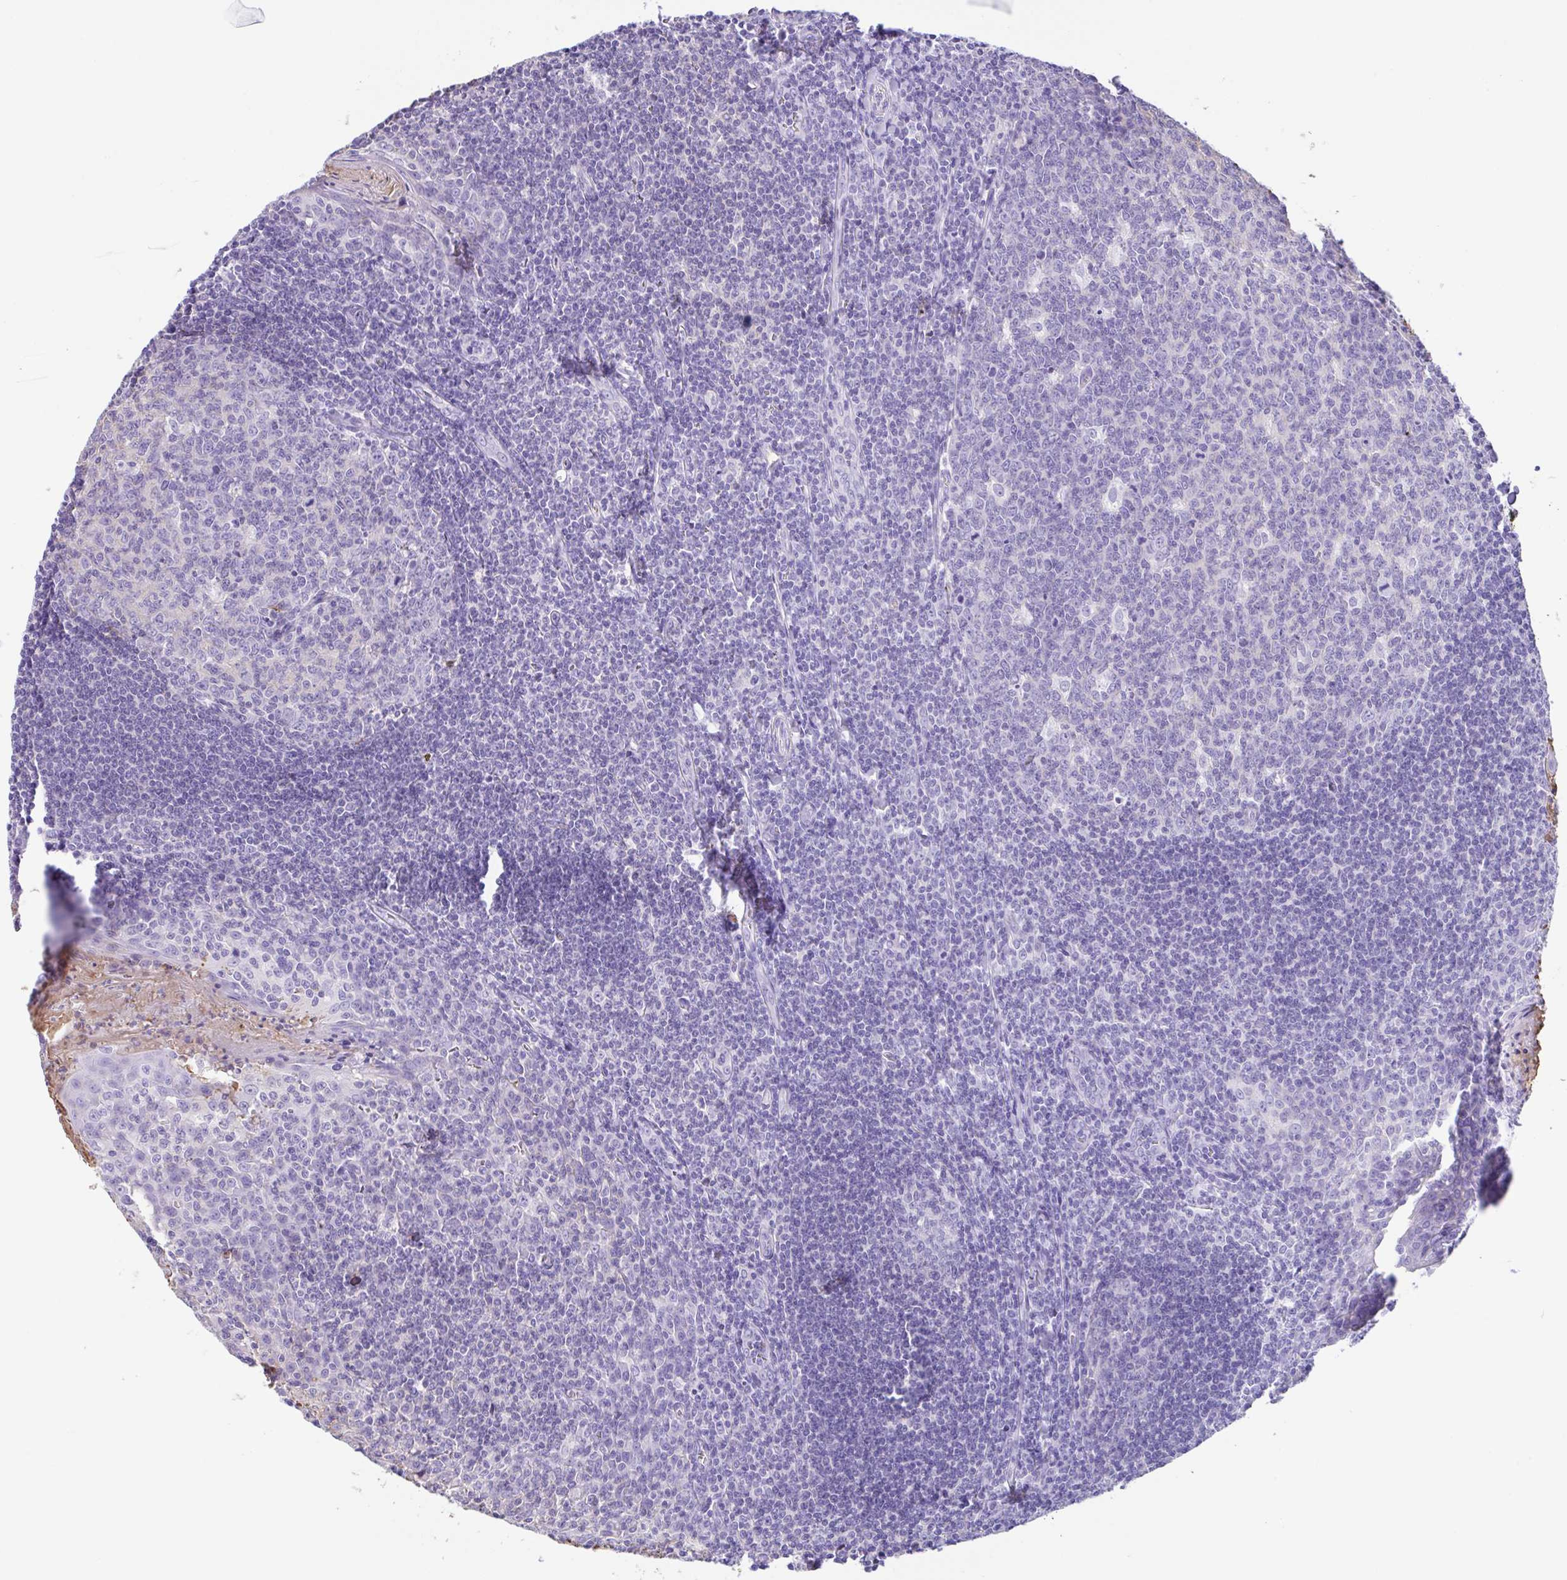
{"staining": {"intensity": "negative", "quantity": "none", "location": "none"}, "tissue": "tonsil", "cell_type": "Germinal center cells", "image_type": "normal", "snomed": [{"axis": "morphology", "description": "Normal tissue, NOS"}, {"axis": "topography", "description": "Tonsil"}], "caption": "Human tonsil stained for a protein using immunohistochemistry exhibits no positivity in germinal center cells.", "gene": "HOXC12", "patient": {"sex": "male", "age": 27}}